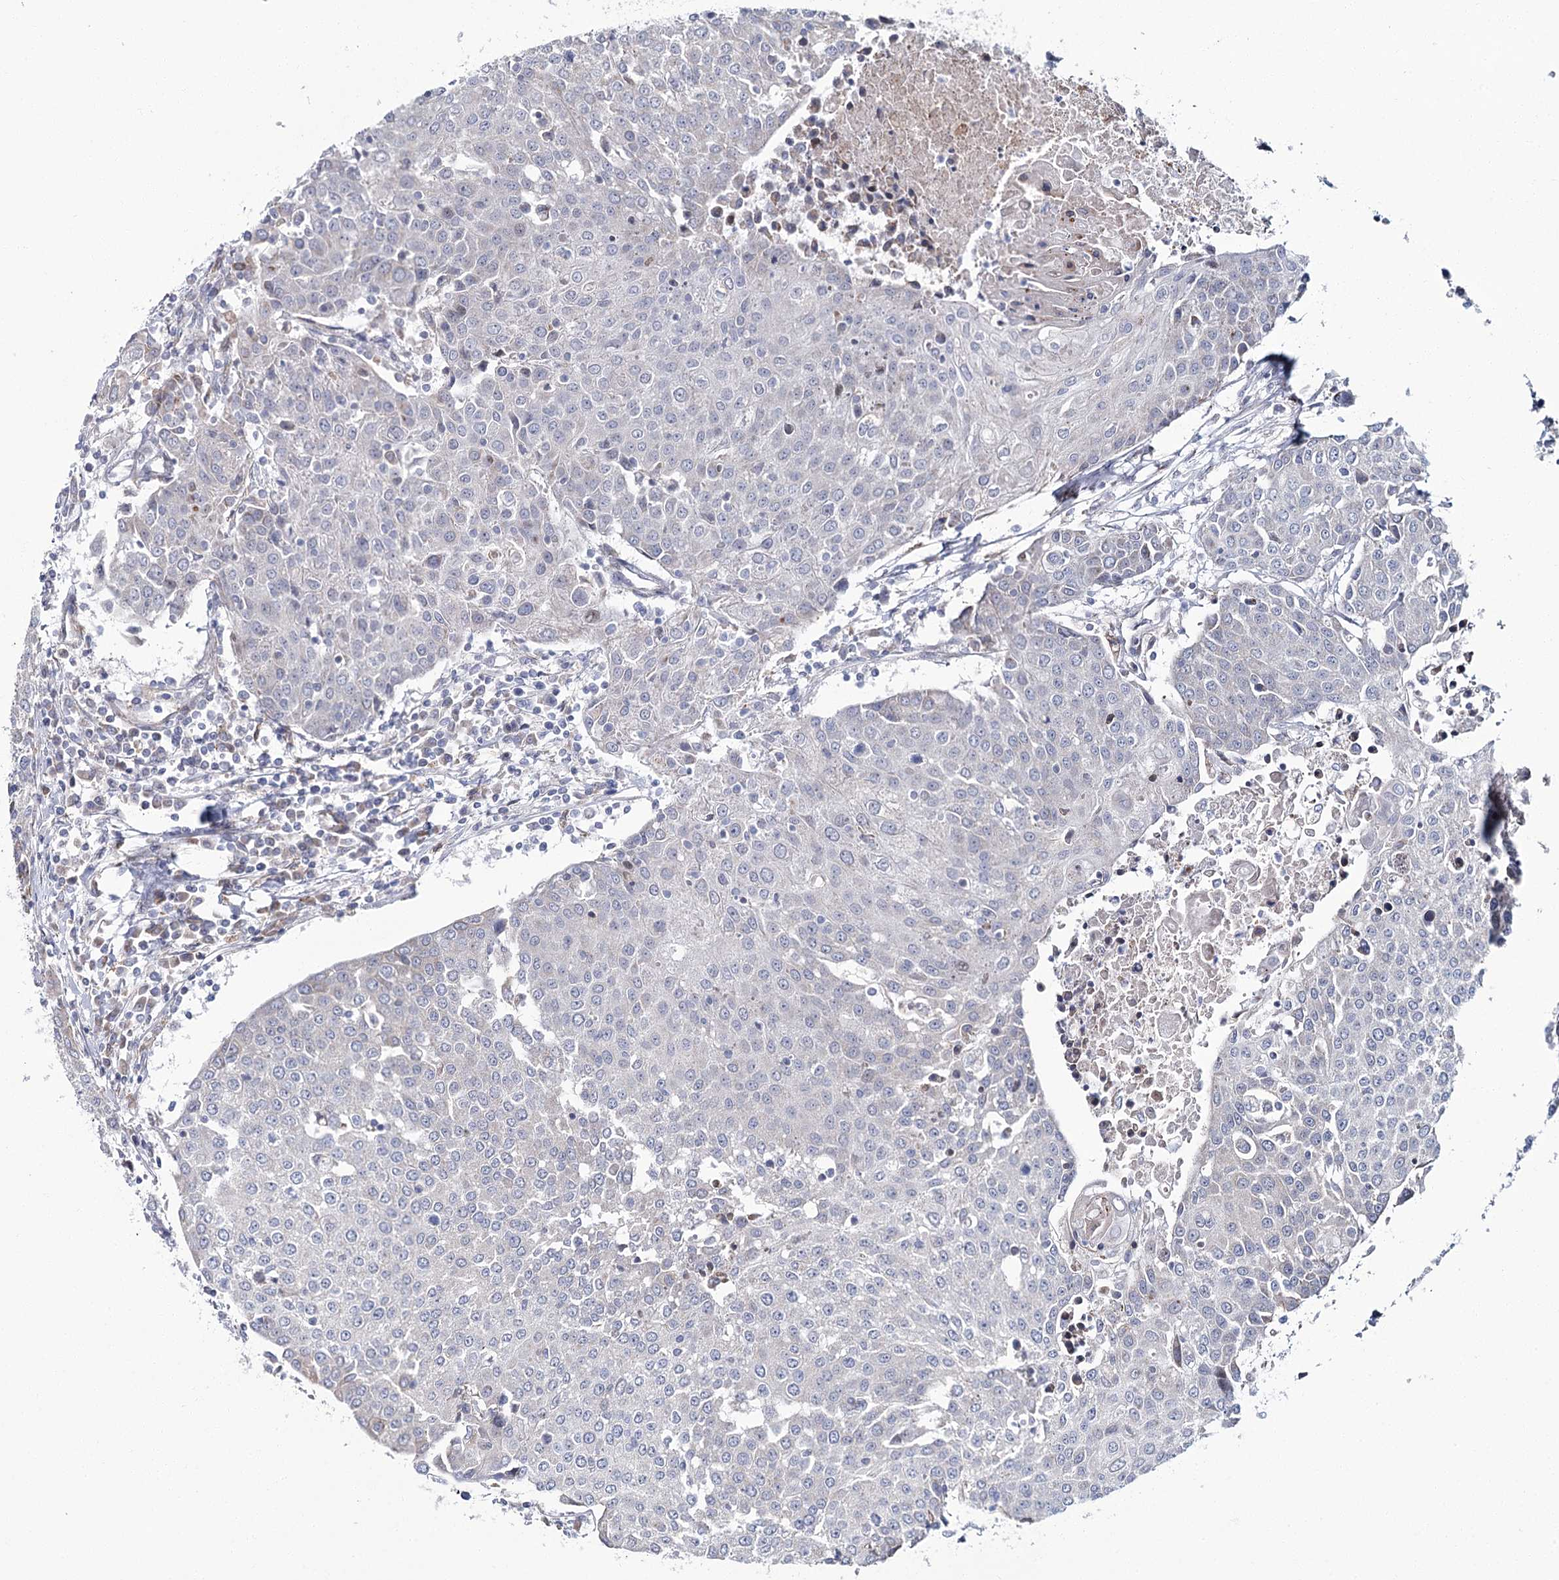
{"staining": {"intensity": "negative", "quantity": "none", "location": "none"}, "tissue": "urothelial cancer", "cell_type": "Tumor cells", "image_type": "cancer", "snomed": [{"axis": "morphology", "description": "Urothelial carcinoma, High grade"}, {"axis": "topography", "description": "Urinary bladder"}], "caption": "DAB immunohistochemical staining of human urothelial carcinoma (high-grade) displays no significant positivity in tumor cells.", "gene": "CPLANE1", "patient": {"sex": "female", "age": 85}}